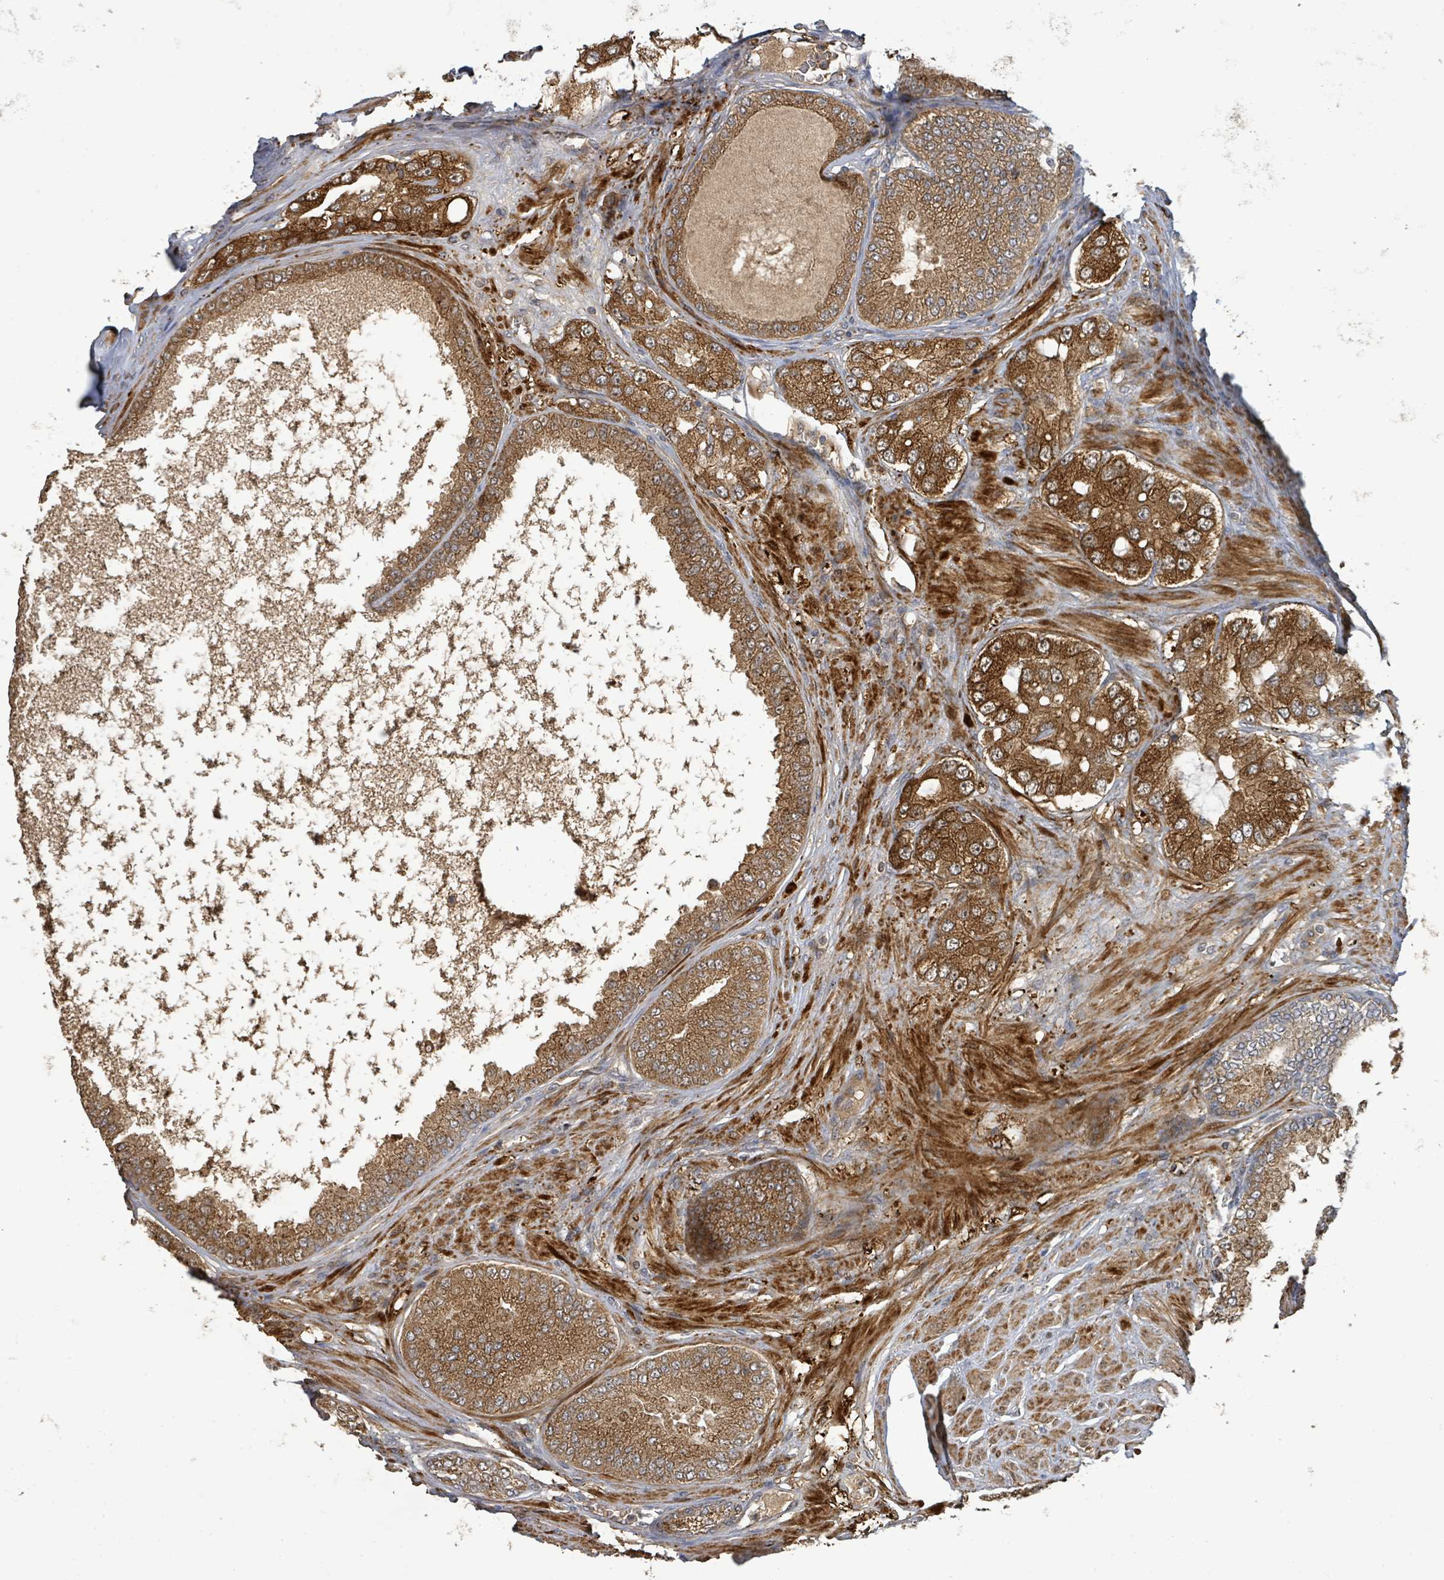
{"staining": {"intensity": "strong", "quantity": ">75%", "location": "cytoplasmic/membranous"}, "tissue": "prostate cancer", "cell_type": "Tumor cells", "image_type": "cancer", "snomed": [{"axis": "morphology", "description": "Adenocarcinoma, High grade"}, {"axis": "topography", "description": "Prostate"}], "caption": "DAB (3,3'-diaminobenzidine) immunohistochemical staining of human prostate high-grade adenocarcinoma demonstrates strong cytoplasmic/membranous protein expression in approximately >75% of tumor cells. Immunohistochemistry stains the protein in brown and the nuclei are stained blue.", "gene": "STARD4", "patient": {"sex": "male", "age": 71}}